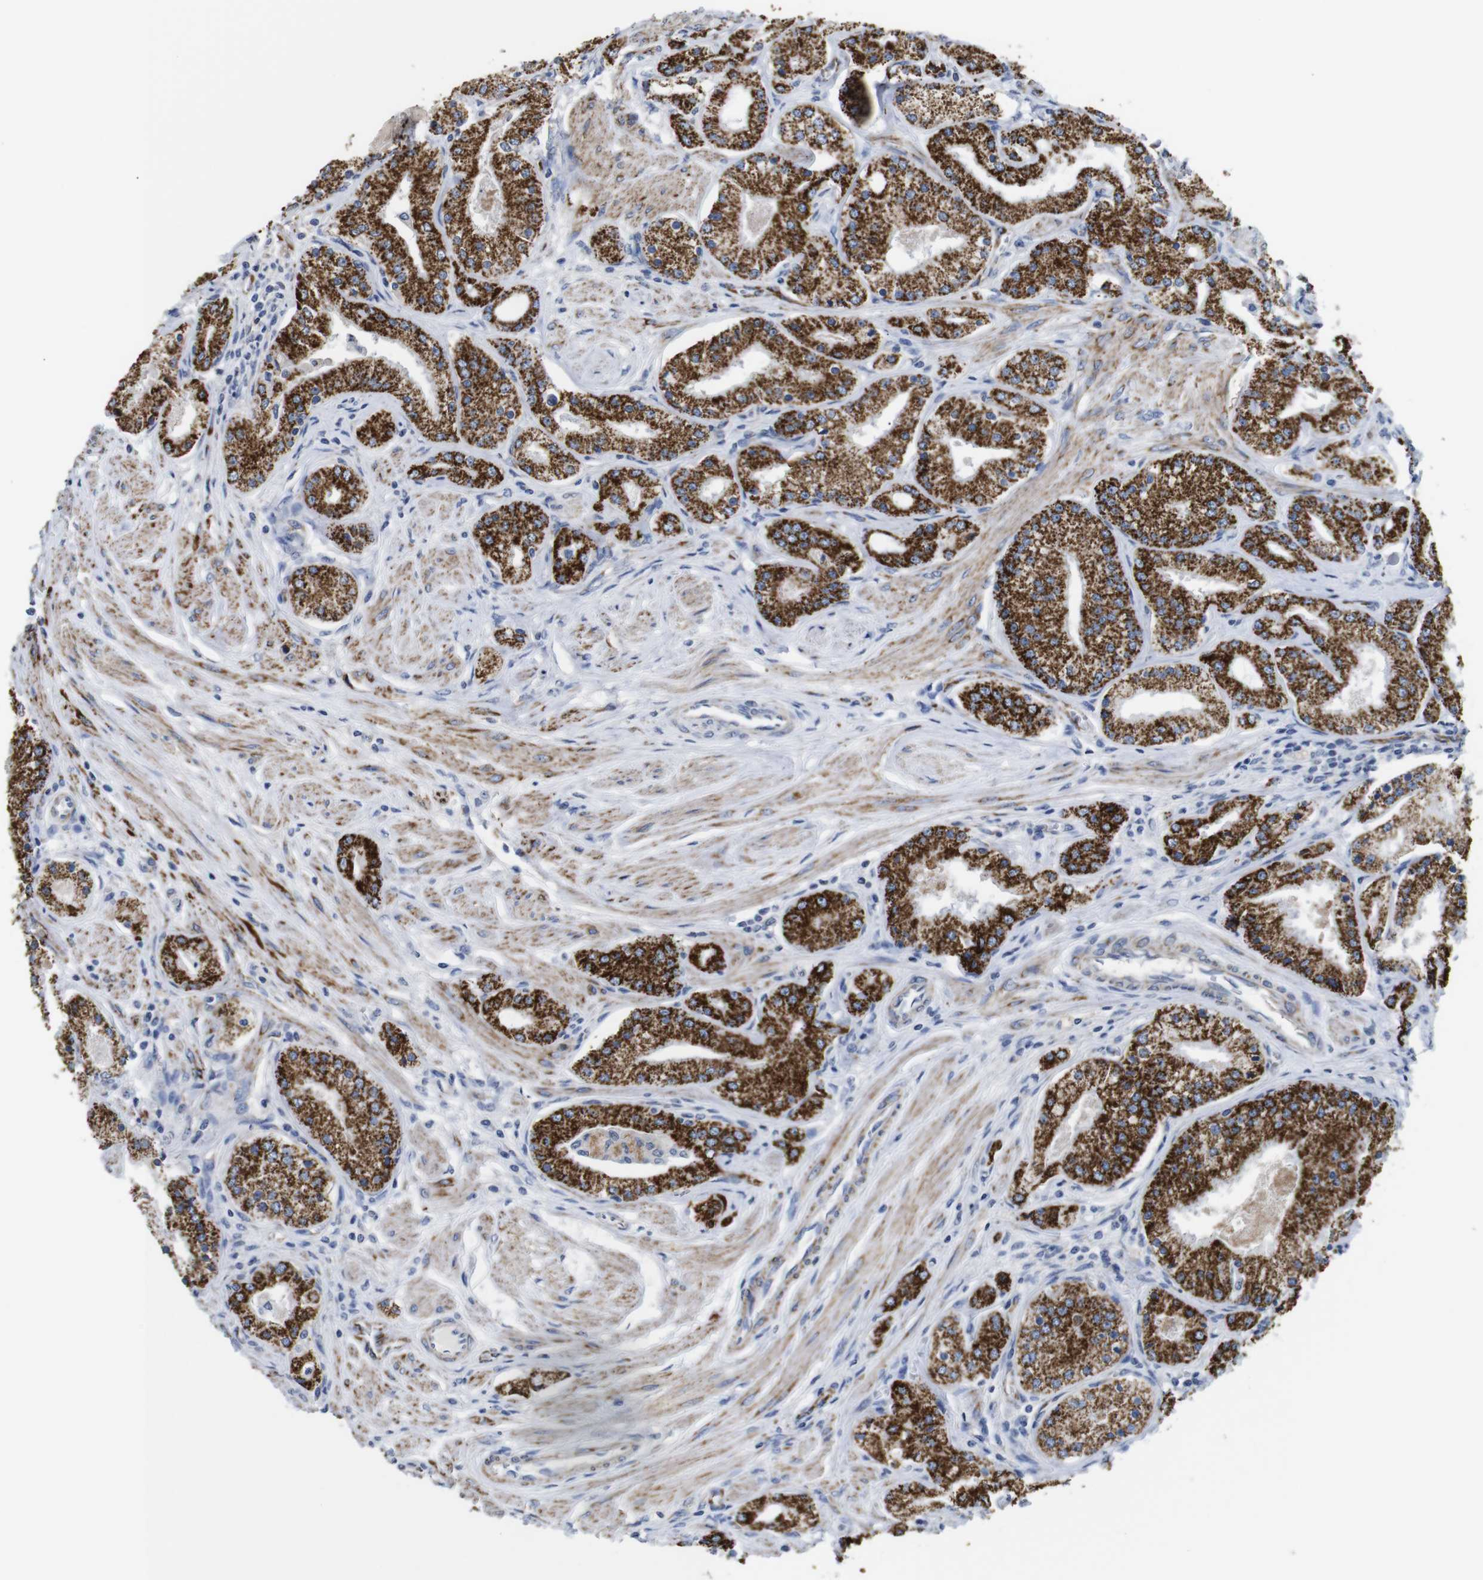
{"staining": {"intensity": "strong", "quantity": "25%-75%", "location": "cytoplasmic/membranous"}, "tissue": "prostate cancer", "cell_type": "Tumor cells", "image_type": "cancer", "snomed": [{"axis": "morphology", "description": "Adenocarcinoma, High grade"}, {"axis": "topography", "description": "Prostate"}], "caption": "A histopathology image showing strong cytoplasmic/membranous positivity in approximately 25%-75% of tumor cells in high-grade adenocarcinoma (prostate), as visualized by brown immunohistochemical staining.", "gene": "MAOA", "patient": {"sex": "male", "age": 66}}